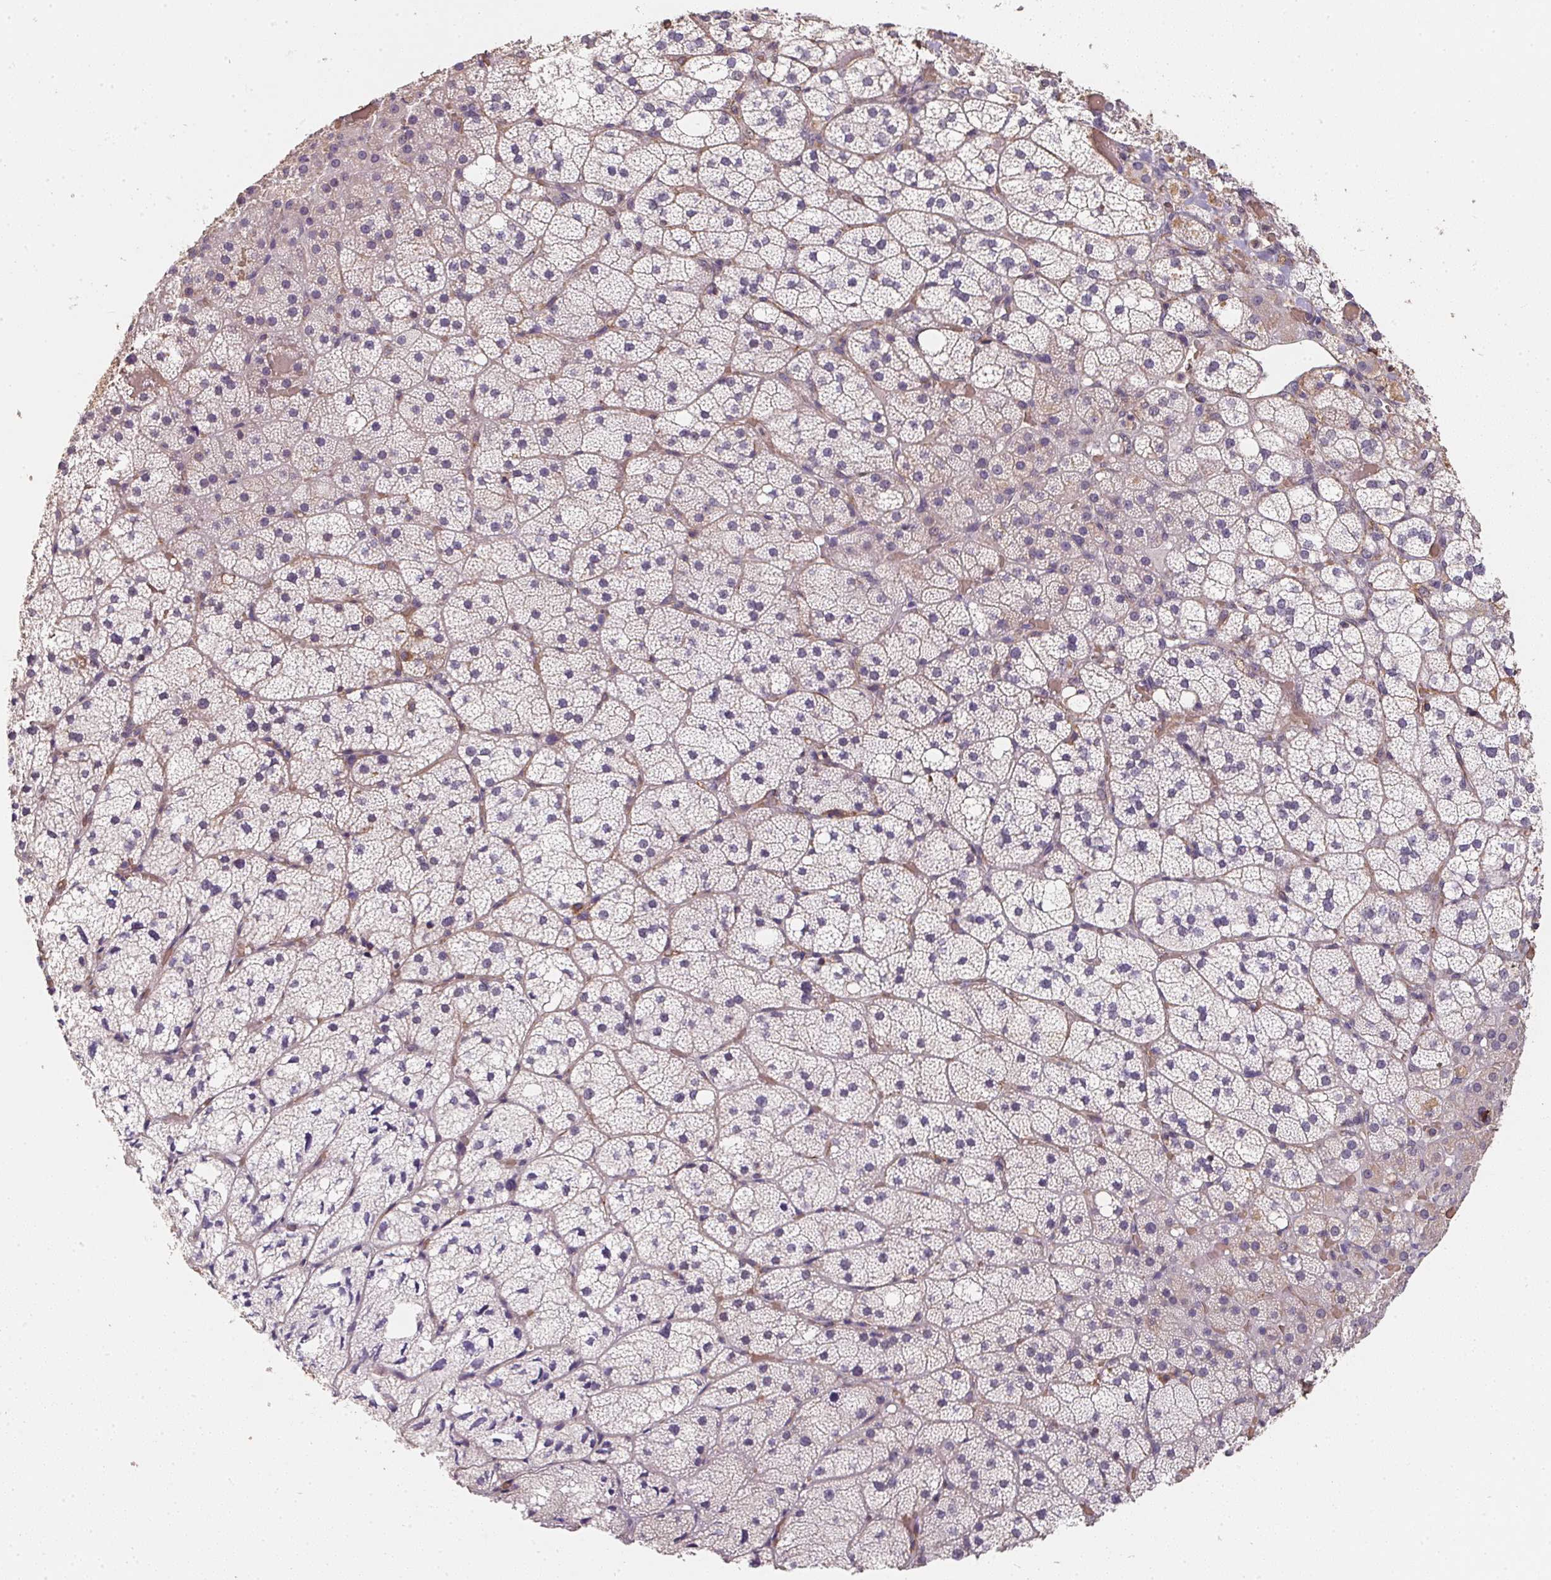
{"staining": {"intensity": "weak", "quantity": "<25%", "location": "cytoplasmic/membranous"}, "tissue": "adrenal gland", "cell_type": "Glandular cells", "image_type": "normal", "snomed": [{"axis": "morphology", "description": "Normal tissue, NOS"}, {"axis": "topography", "description": "Adrenal gland"}], "caption": "Immunohistochemistry (IHC) of normal human adrenal gland shows no positivity in glandular cells. (DAB (3,3'-diaminobenzidine) IHC visualized using brightfield microscopy, high magnification).", "gene": "TBKBP1", "patient": {"sex": "male", "age": 53}}